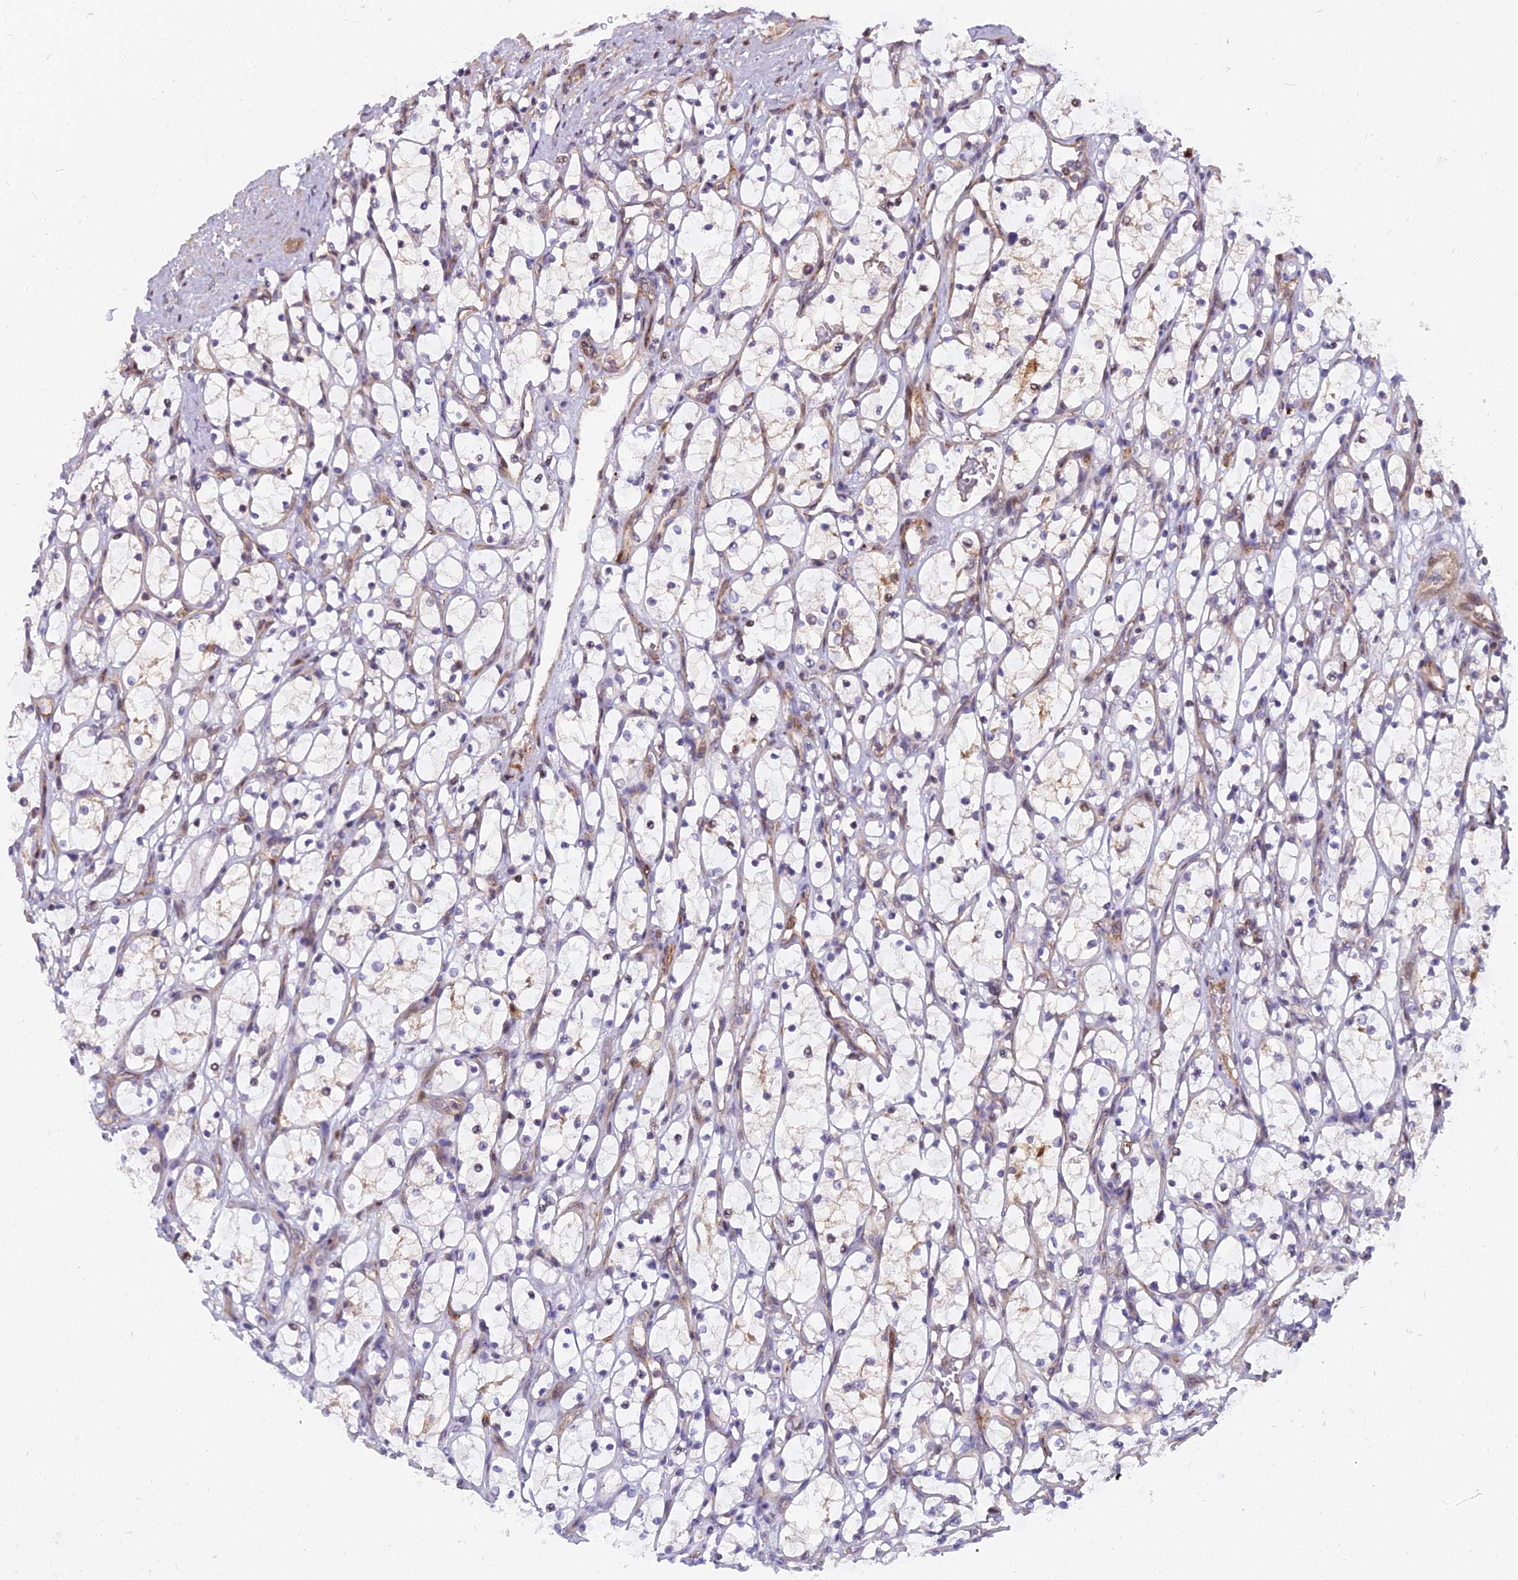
{"staining": {"intensity": "negative", "quantity": "none", "location": "none"}, "tissue": "renal cancer", "cell_type": "Tumor cells", "image_type": "cancer", "snomed": [{"axis": "morphology", "description": "Adenocarcinoma, NOS"}, {"axis": "topography", "description": "Kidney"}], "caption": "Immunohistochemistry of human renal adenocarcinoma reveals no expression in tumor cells.", "gene": "GLYATL3", "patient": {"sex": "female", "age": 69}}